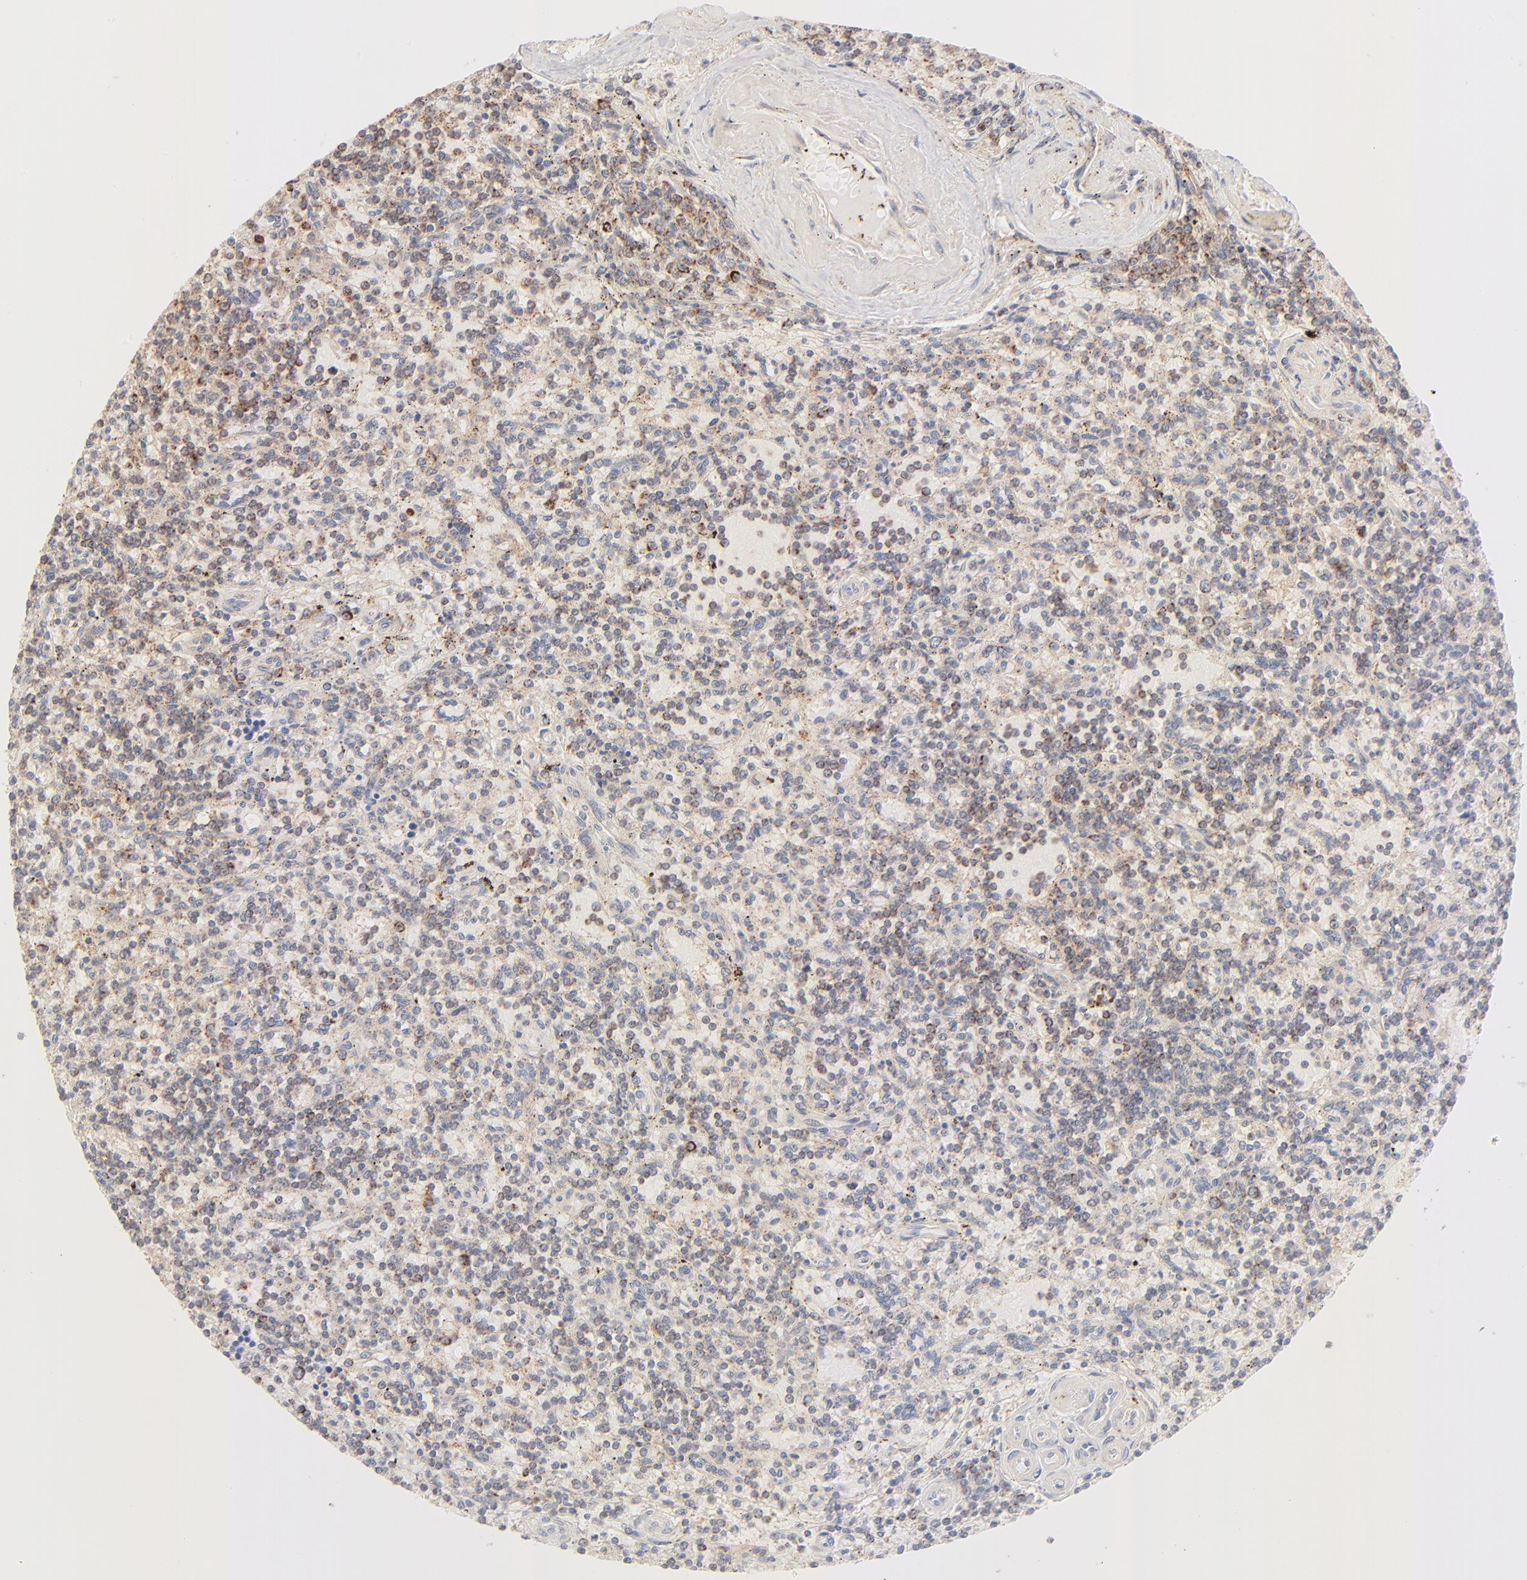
{"staining": {"intensity": "weak", "quantity": "25%-75%", "location": "cytoplasmic/membranous"}, "tissue": "lymphoma", "cell_type": "Tumor cells", "image_type": "cancer", "snomed": [{"axis": "morphology", "description": "Malignant lymphoma, non-Hodgkin's type, Low grade"}, {"axis": "topography", "description": "Spleen"}], "caption": "This is a micrograph of immunohistochemistry (IHC) staining of low-grade malignant lymphoma, non-Hodgkin's type, which shows weak expression in the cytoplasmic/membranous of tumor cells.", "gene": "CSPG4", "patient": {"sex": "male", "age": 73}}